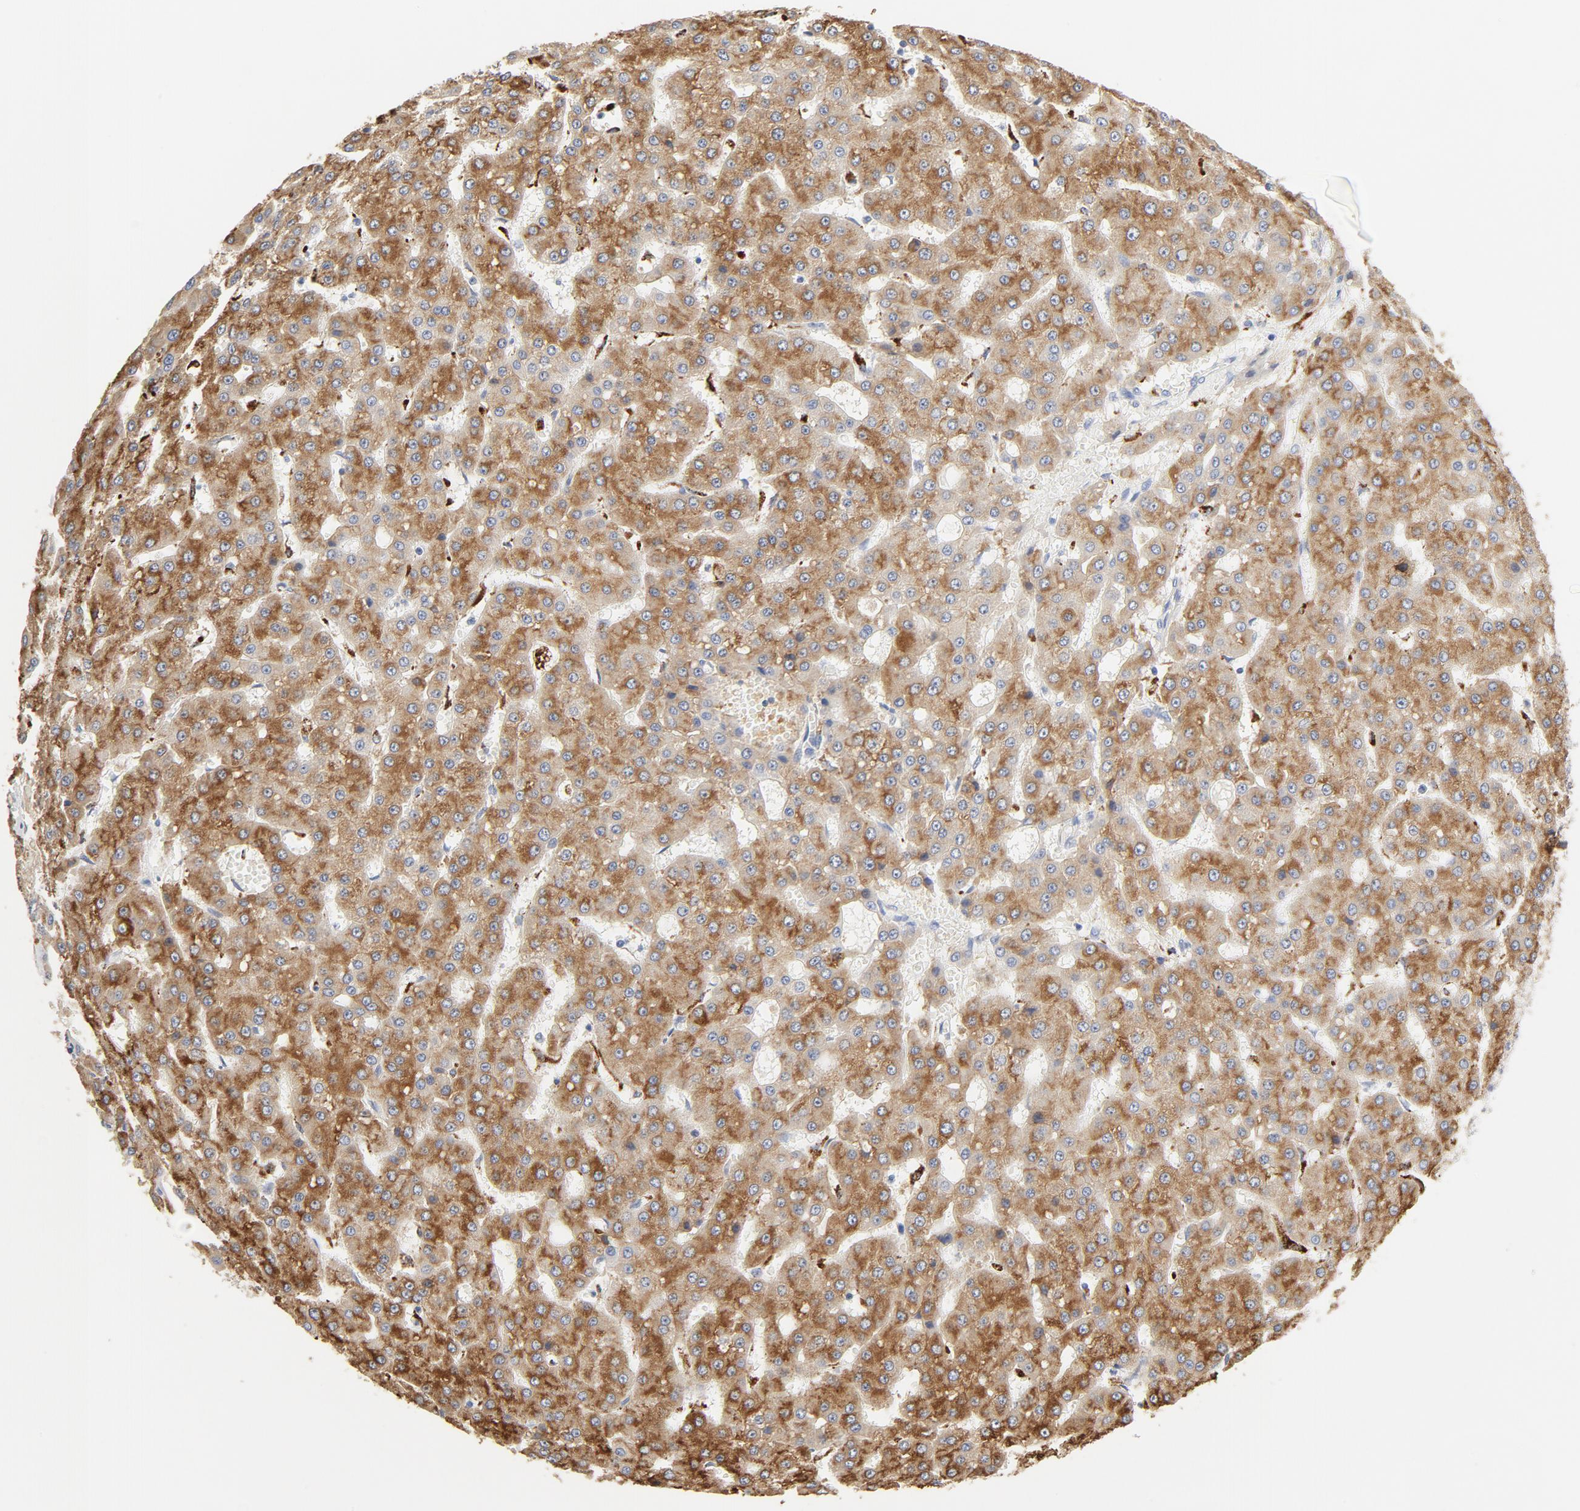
{"staining": {"intensity": "strong", "quantity": ">75%", "location": "cytoplasmic/membranous"}, "tissue": "liver cancer", "cell_type": "Tumor cells", "image_type": "cancer", "snomed": [{"axis": "morphology", "description": "Carcinoma, Hepatocellular, NOS"}, {"axis": "topography", "description": "Liver"}], "caption": "Immunohistochemistry (IHC) (DAB) staining of human liver hepatocellular carcinoma demonstrates strong cytoplasmic/membranous protein staining in approximately >75% of tumor cells.", "gene": "MAGEB17", "patient": {"sex": "male", "age": 47}}